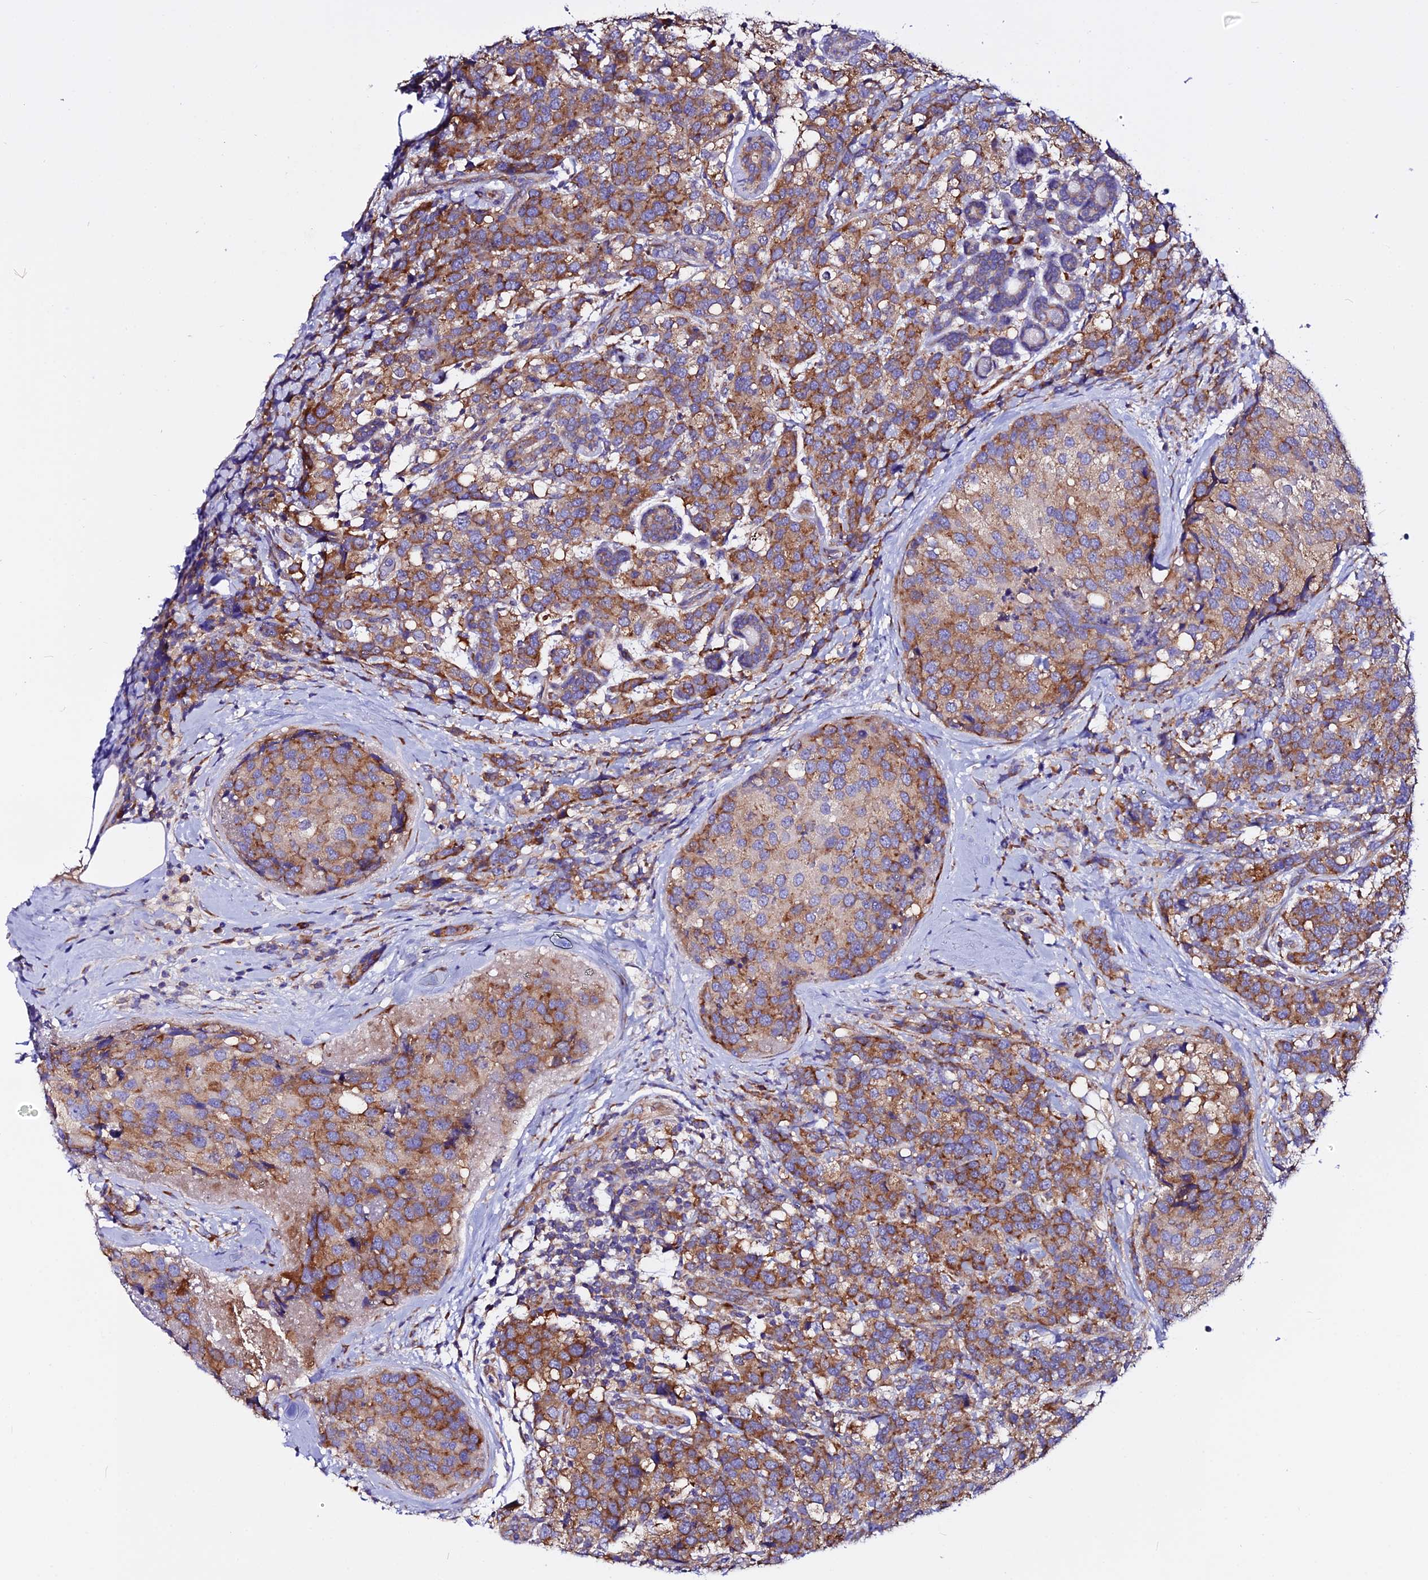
{"staining": {"intensity": "moderate", "quantity": ">75%", "location": "cytoplasmic/membranous"}, "tissue": "breast cancer", "cell_type": "Tumor cells", "image_type": "cancer", "snomed": [{"axis": "morphology", "description": "Lobular carcinoma"}, {"axis": "topography", "description": "Breast"}], "caption": "Protein staining of breast lobular carcinoma tissue reveals moderate cytoplasmic/membranous expression in about >75% of tumor cells.", "gene": "EEF1G", "patient": {"sex": "female", "age": 59}}